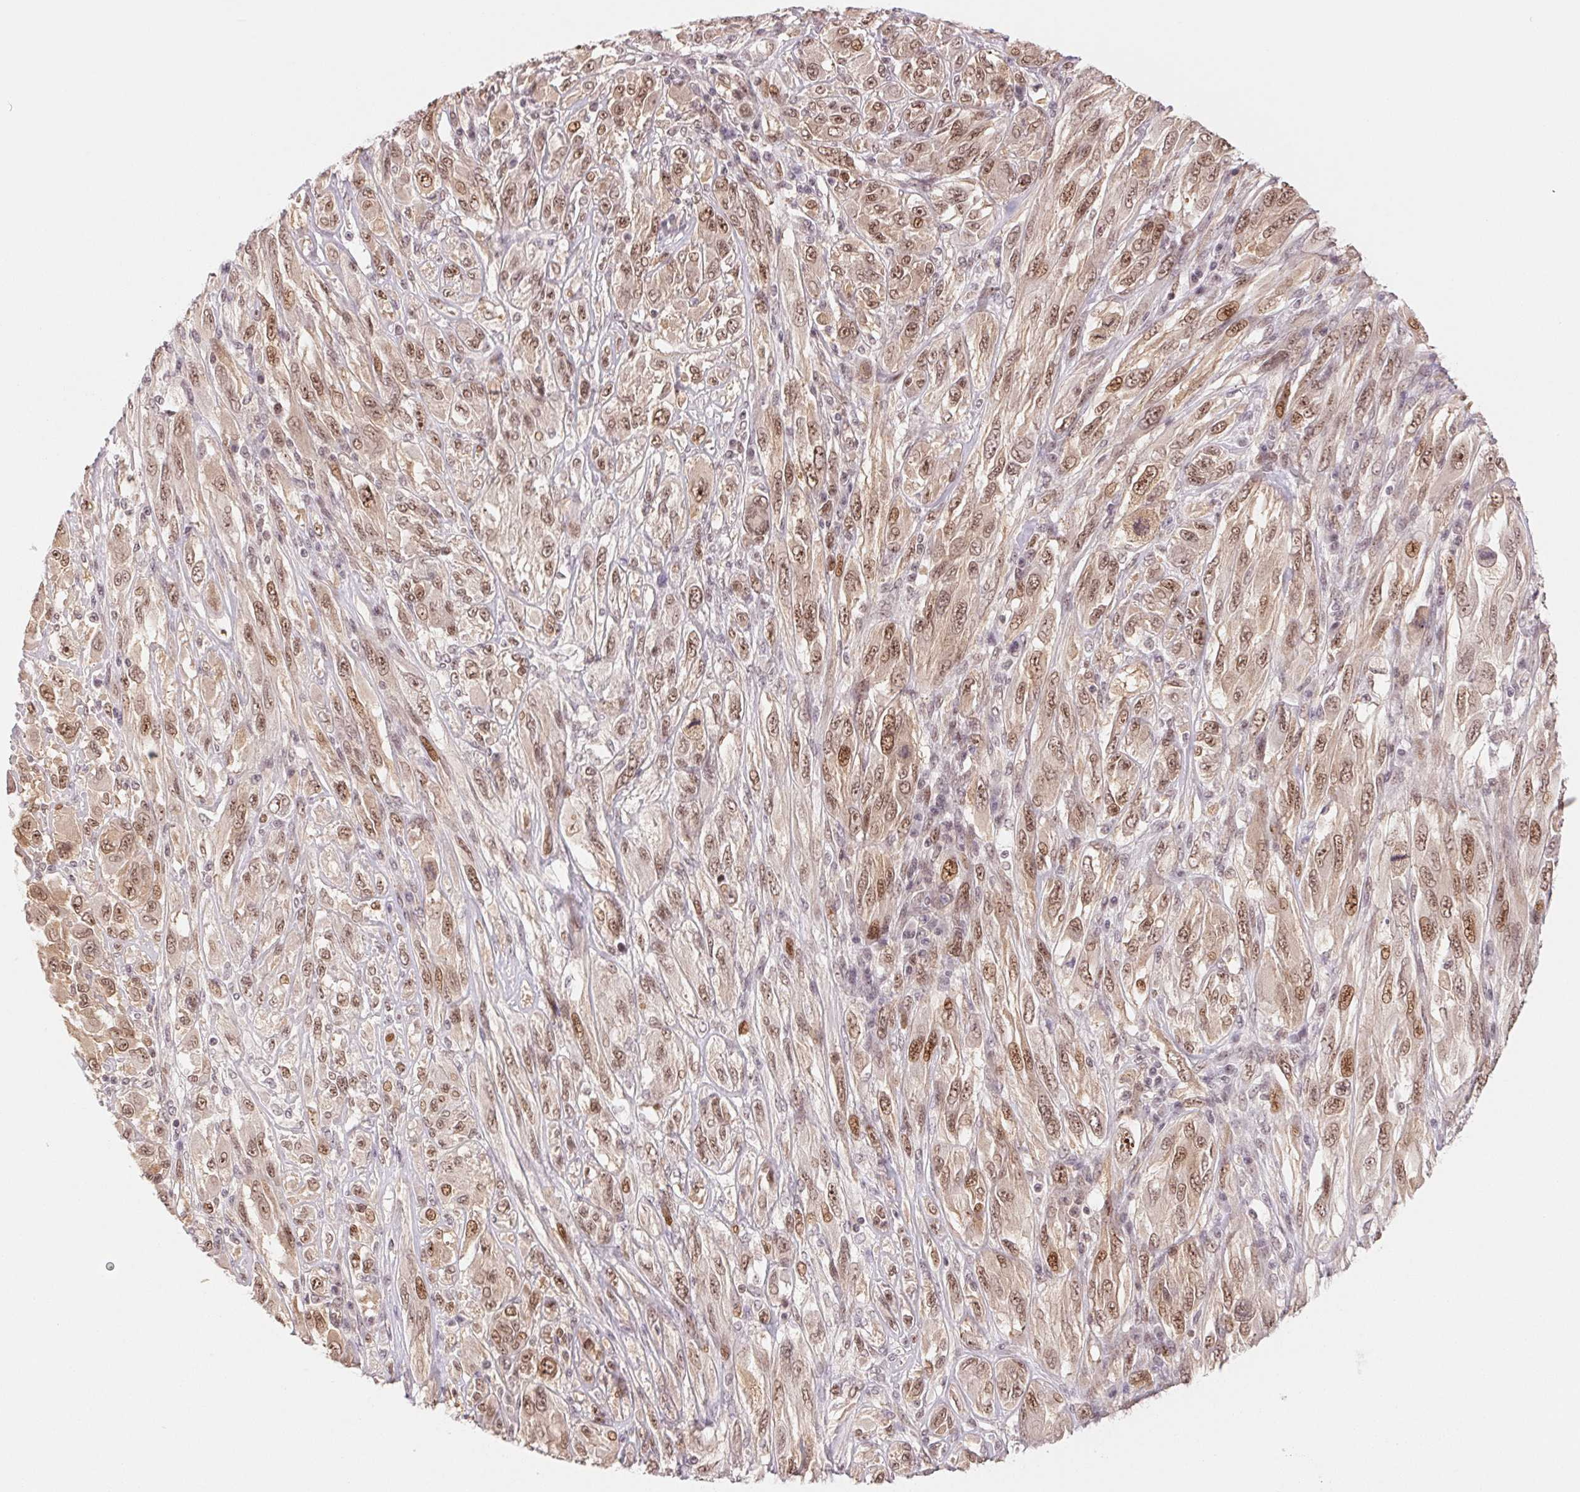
{"staining": {"intensity": "moderate", "quantity": ">75%", "location": "cytoplasmic/membranous,nuclear"}, "tissue": "melanoma", "cell_type": "Tumor cells", "image_type": "cancer", "snomed": [{"axis": "morphology", "description": "Malignant melanoma, NOS"}, {"axis": "topography", "description": "Skin"}], "caption": "Protein staining reveals moderate cytoplasmic/membranous and nuclear expression in about >75% of tumor cells in melanoma.", "gene": "DNAJB6", "patient": {"sex": "female", "age": 91}}